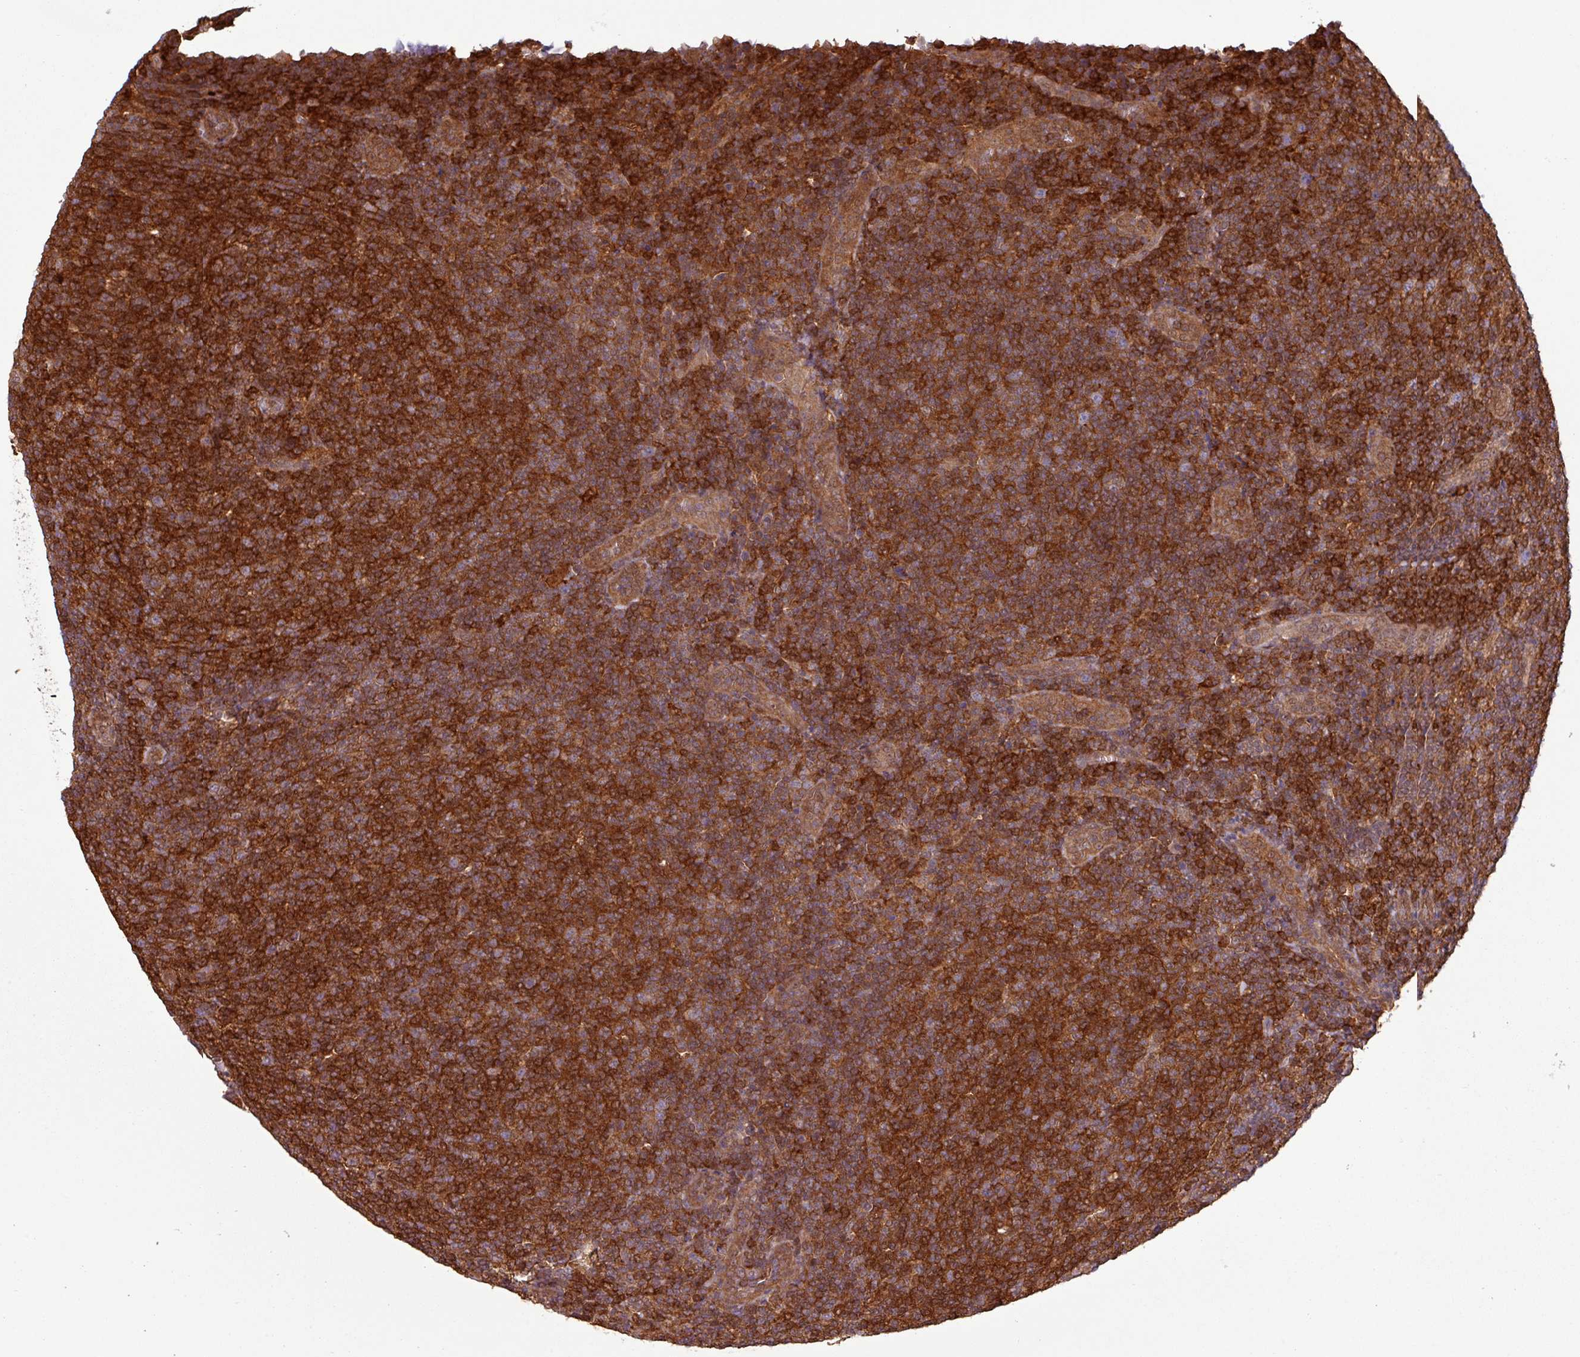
{"staining": {"intensity": "strong", "quantity": ">75%", "location": "cytoplasmic/membranous"}, "tissue": "lymphoma", "cell_type": "Tumor cells", "image_type": "cancer", "snomed": [{"axis": "morphology", "description": "Malignant lymphoma, non-Hodgkin's type, Low grade"}, {"axis": "topography", "description": "Lymph node"}], "caption": "Human lymphoma stained with a protein marker demonstrates strong staining in tumor cells.", "gene": "SH3BGRL", "patient": {"sex": "male", "age": 66}}